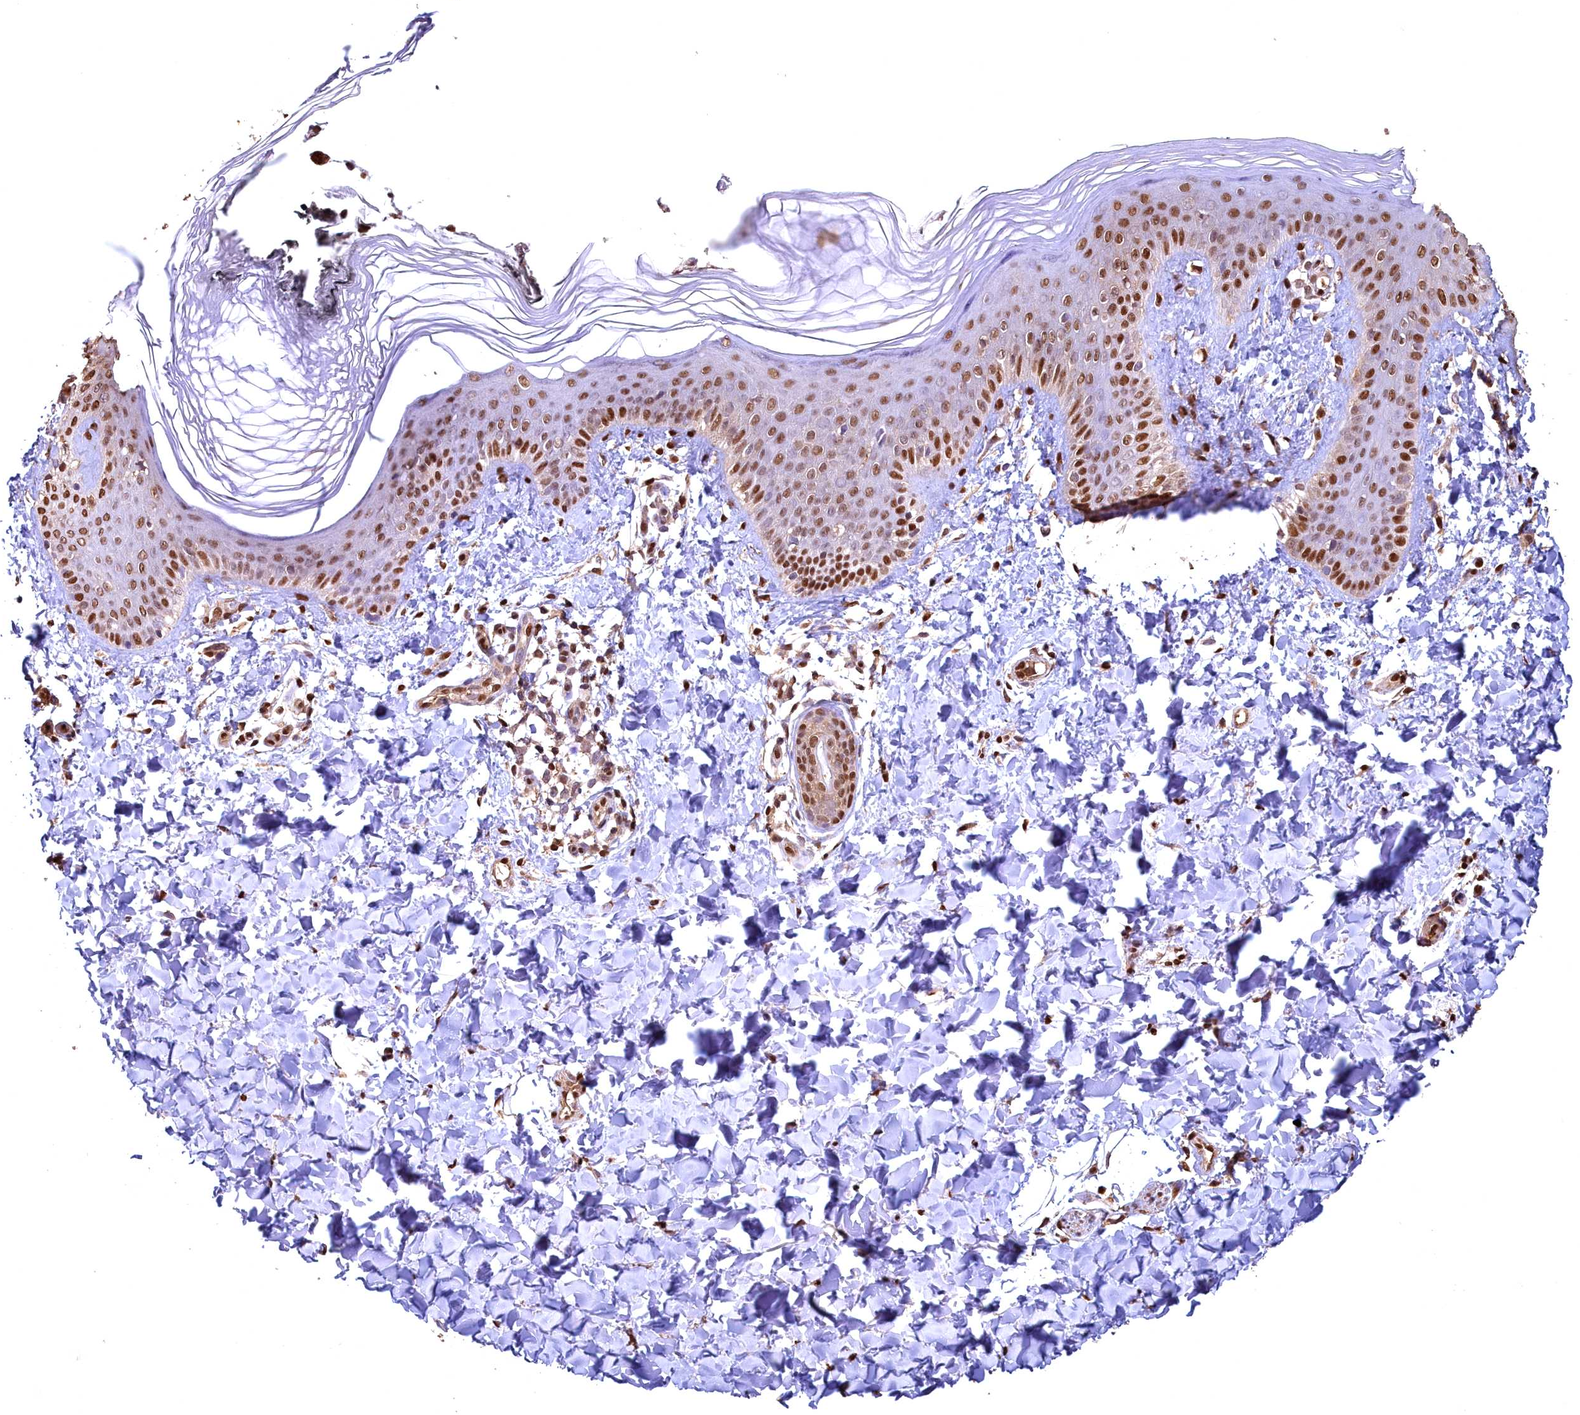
{"staining": {"intensity": "strong", "quantity": ">75%", "location": "nuclear"}, "tissue": "skin", "cell_type": "Epidermal cells", "image_type": "normal", "snomed": [{"axis": "morphology", "description": "Normal tissue, NOS"}, {"axis": "morphology", "description": "Inflammation, NOS"}, {"axis": "topography", "description": "Soft tissue"}, {"axis": "topography", "description": "Anal"}], "caption": "This image demonstrates IHC staining of unremarkable skin, with high strong nuclear positivity in about >75% of epidermal cells.", "gene": "GAPDH", "patient": {"sex": "female", "age": 15}}